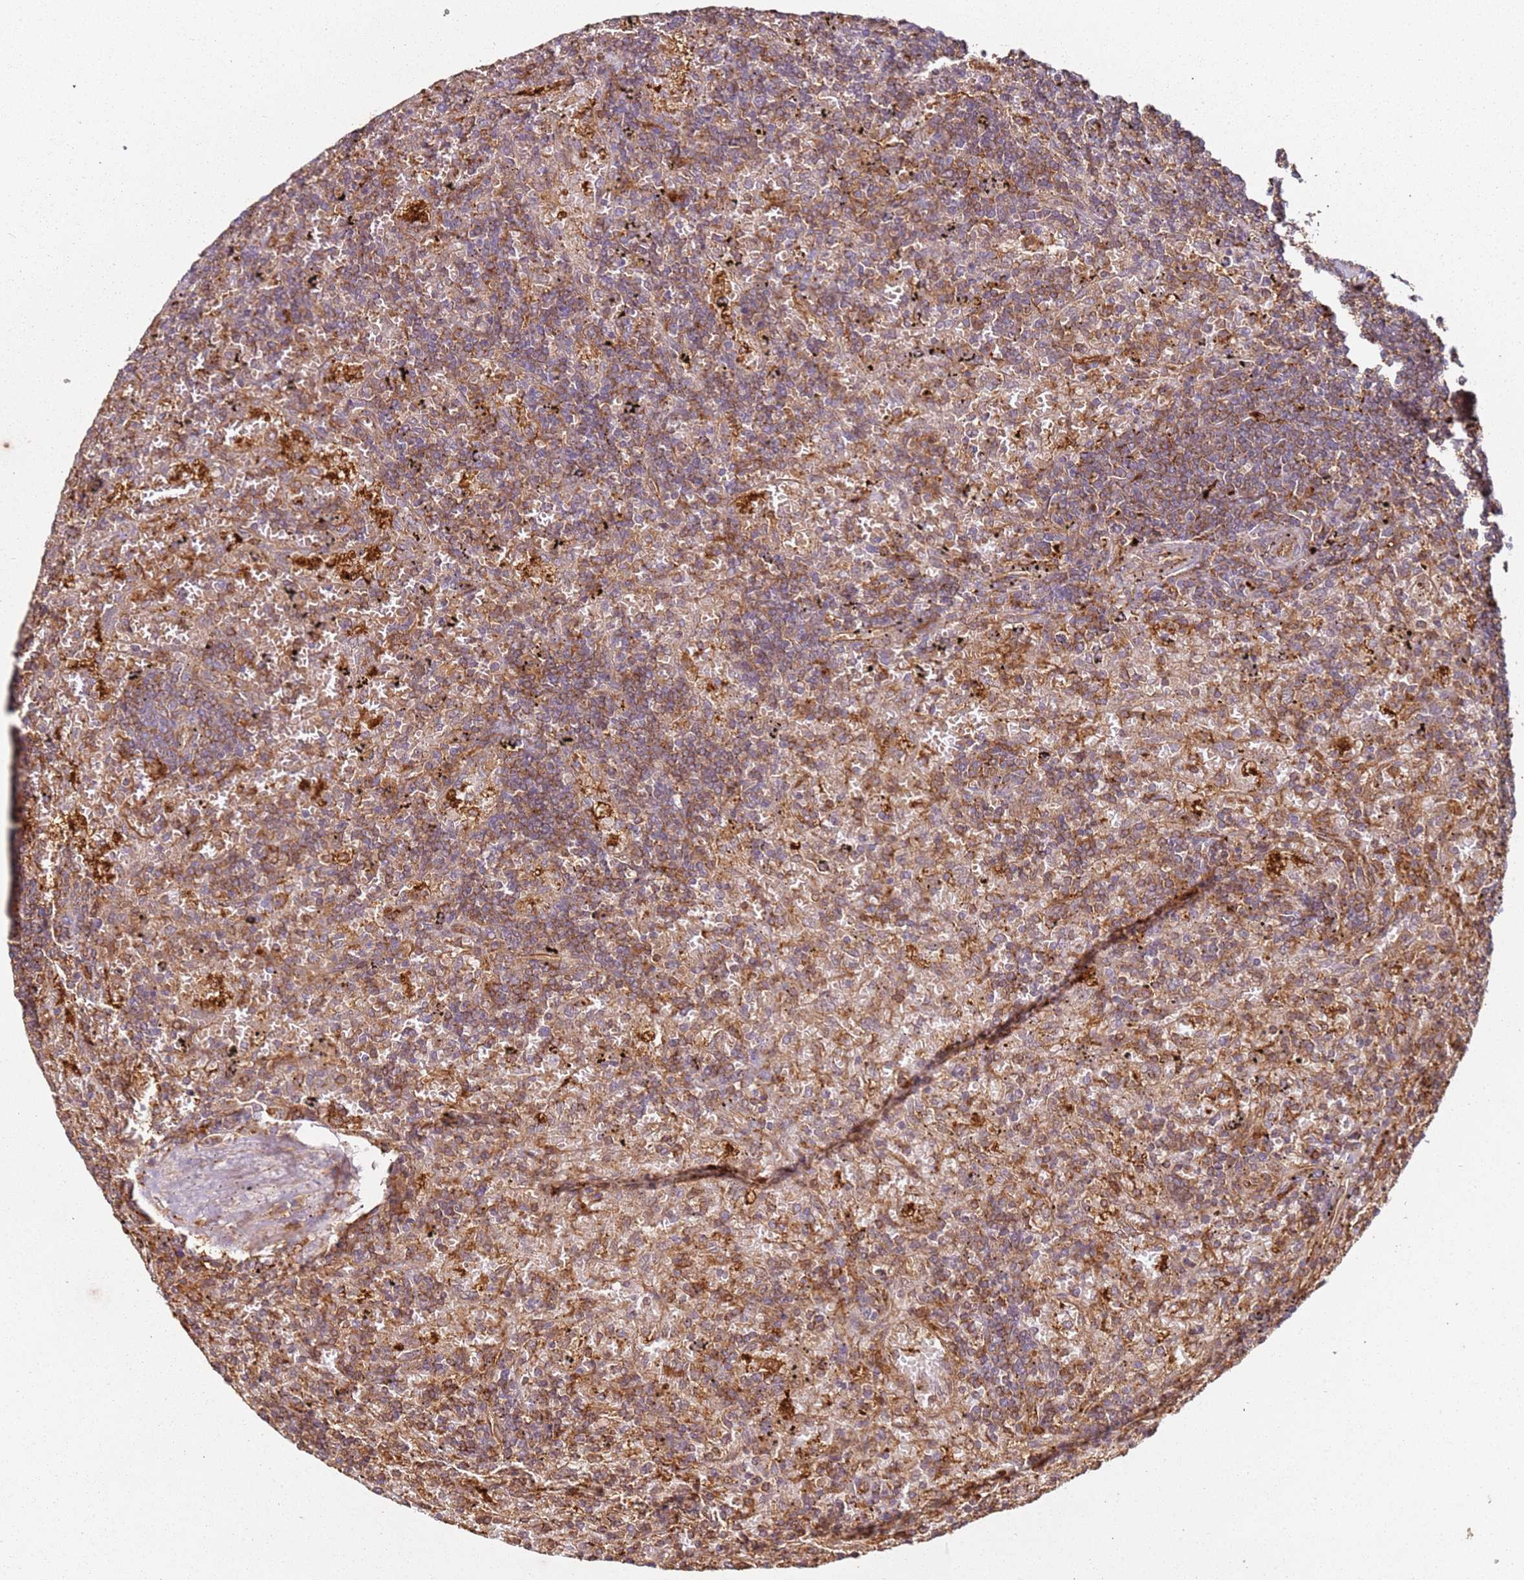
{"staining": {"intensity": "moderate", "quantity": ">75%", "location": "cytoplasmic/membranous"}, "tissue": "lymphoma", "cell_type": "Tumor cells", "image_type": "cancer", "snomed": [{"axis": "morphology", "description": "Malignant lymphoma, non-Hodgkin's type, Low grade"}, {"axis": "topography", "description": "Spleen"}], "caption": "Immunohistochemical staining of low-grade malignant lymphoma, non-Hodgkin's type demonstrates medium levels of moderate cytoplasmic/membranous protein staining in about >75% of tumor cells. (IHC, brightfield microscopy, high magnification).", "gene": "SCGB2B2", "patient": {"sex": "male", "age": 76}}